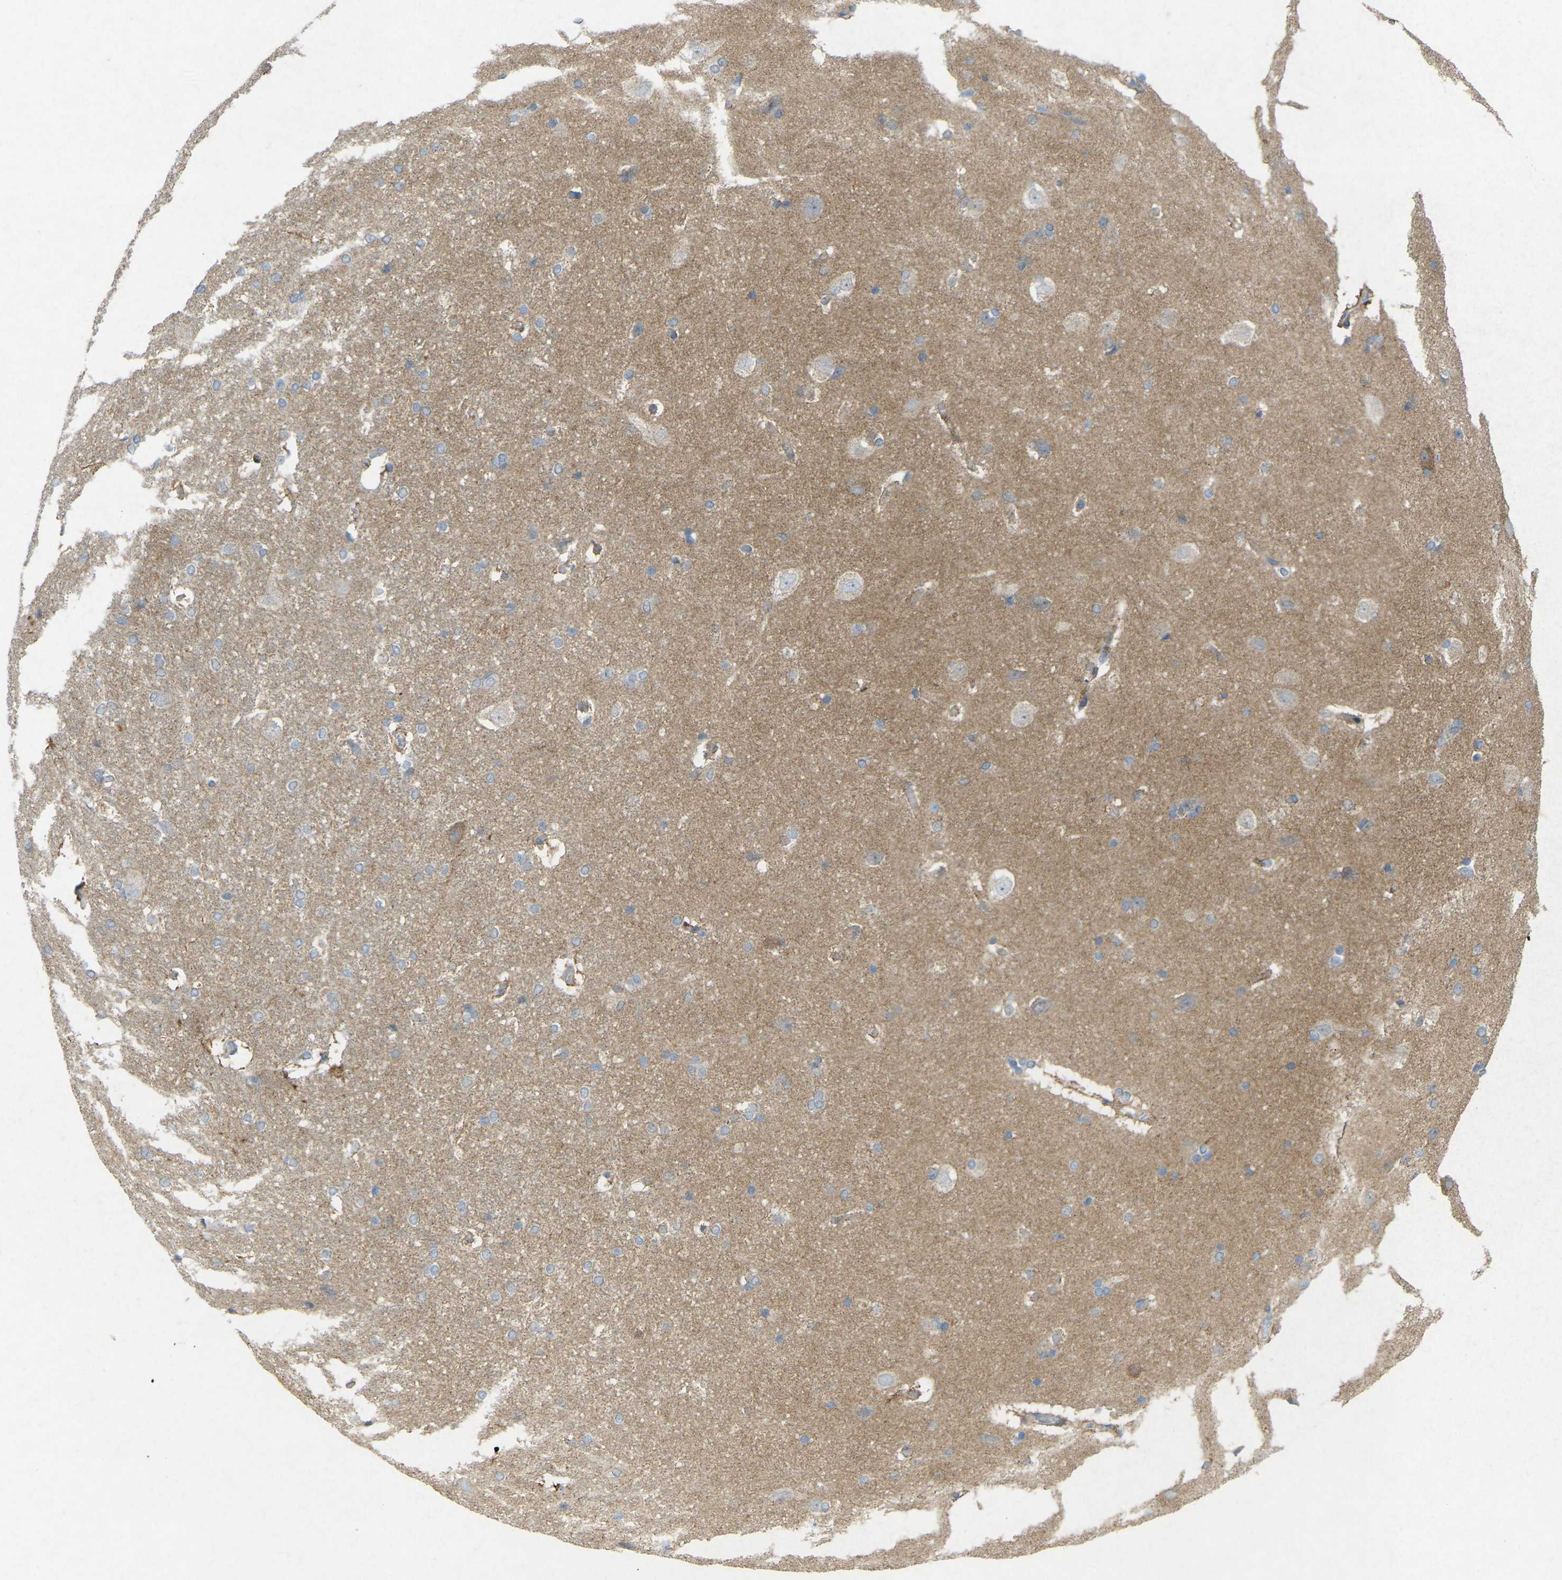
{"staining": {"intensity": "weak", "quantity": "<25%", "location": "cytoplasmic/membranous"}, "tissue": "hippocampus", "cell_type": "Glial cells", "image_type": "normal", "snomed": [{"axis": "morphology", "description": "Normal tissue, NOS"}, {"axis": "topography", "description": "Hippocampus"}], "caption": "This is an immunohistochemistry micrograph of benign human hippocampus. There is no expression in glial cells.", "gene": "STK11", "patient": {"sex": "female", "age": 19}}